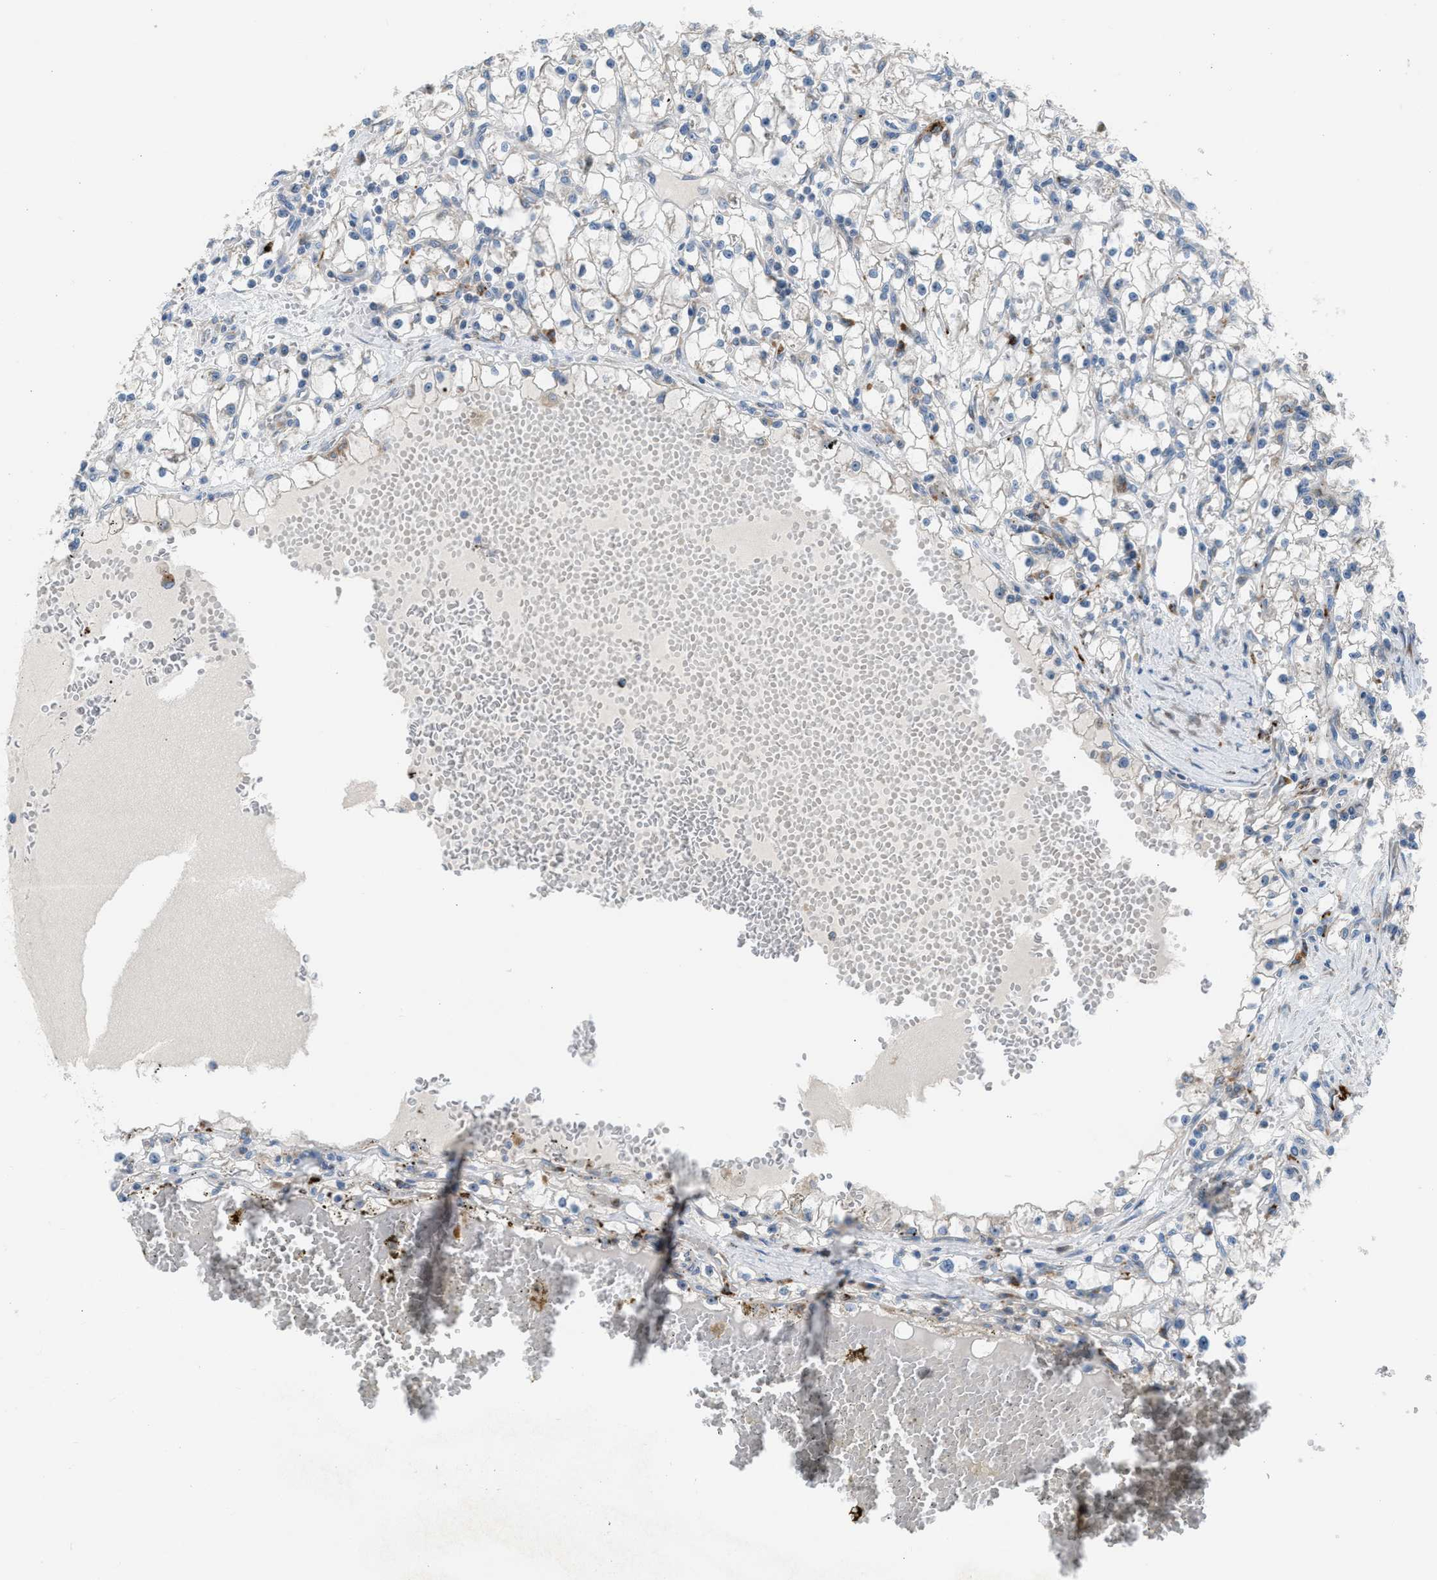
{"staining": {"intensity": "negative", "quantity": "none", "location": "none"}, "tissue": "renal cancer", "cell_type": "Tumor cells", "image_type": "cancer", "snomed": [{"axis": "morphology", "description": "Adenocarcinoma, NOS"}, {"axis": "topography", "description": "Kidney"}], "caption": "Immunohistochemistry (IHC) histopathology image of neoplastic tissue: renal cancer stained with DAB (3,3'-diaminobenzidine) shows no significant protein expression in tumor cells.", "gene": "TPH1", "patient": {"sex": "male", "age": 56}}